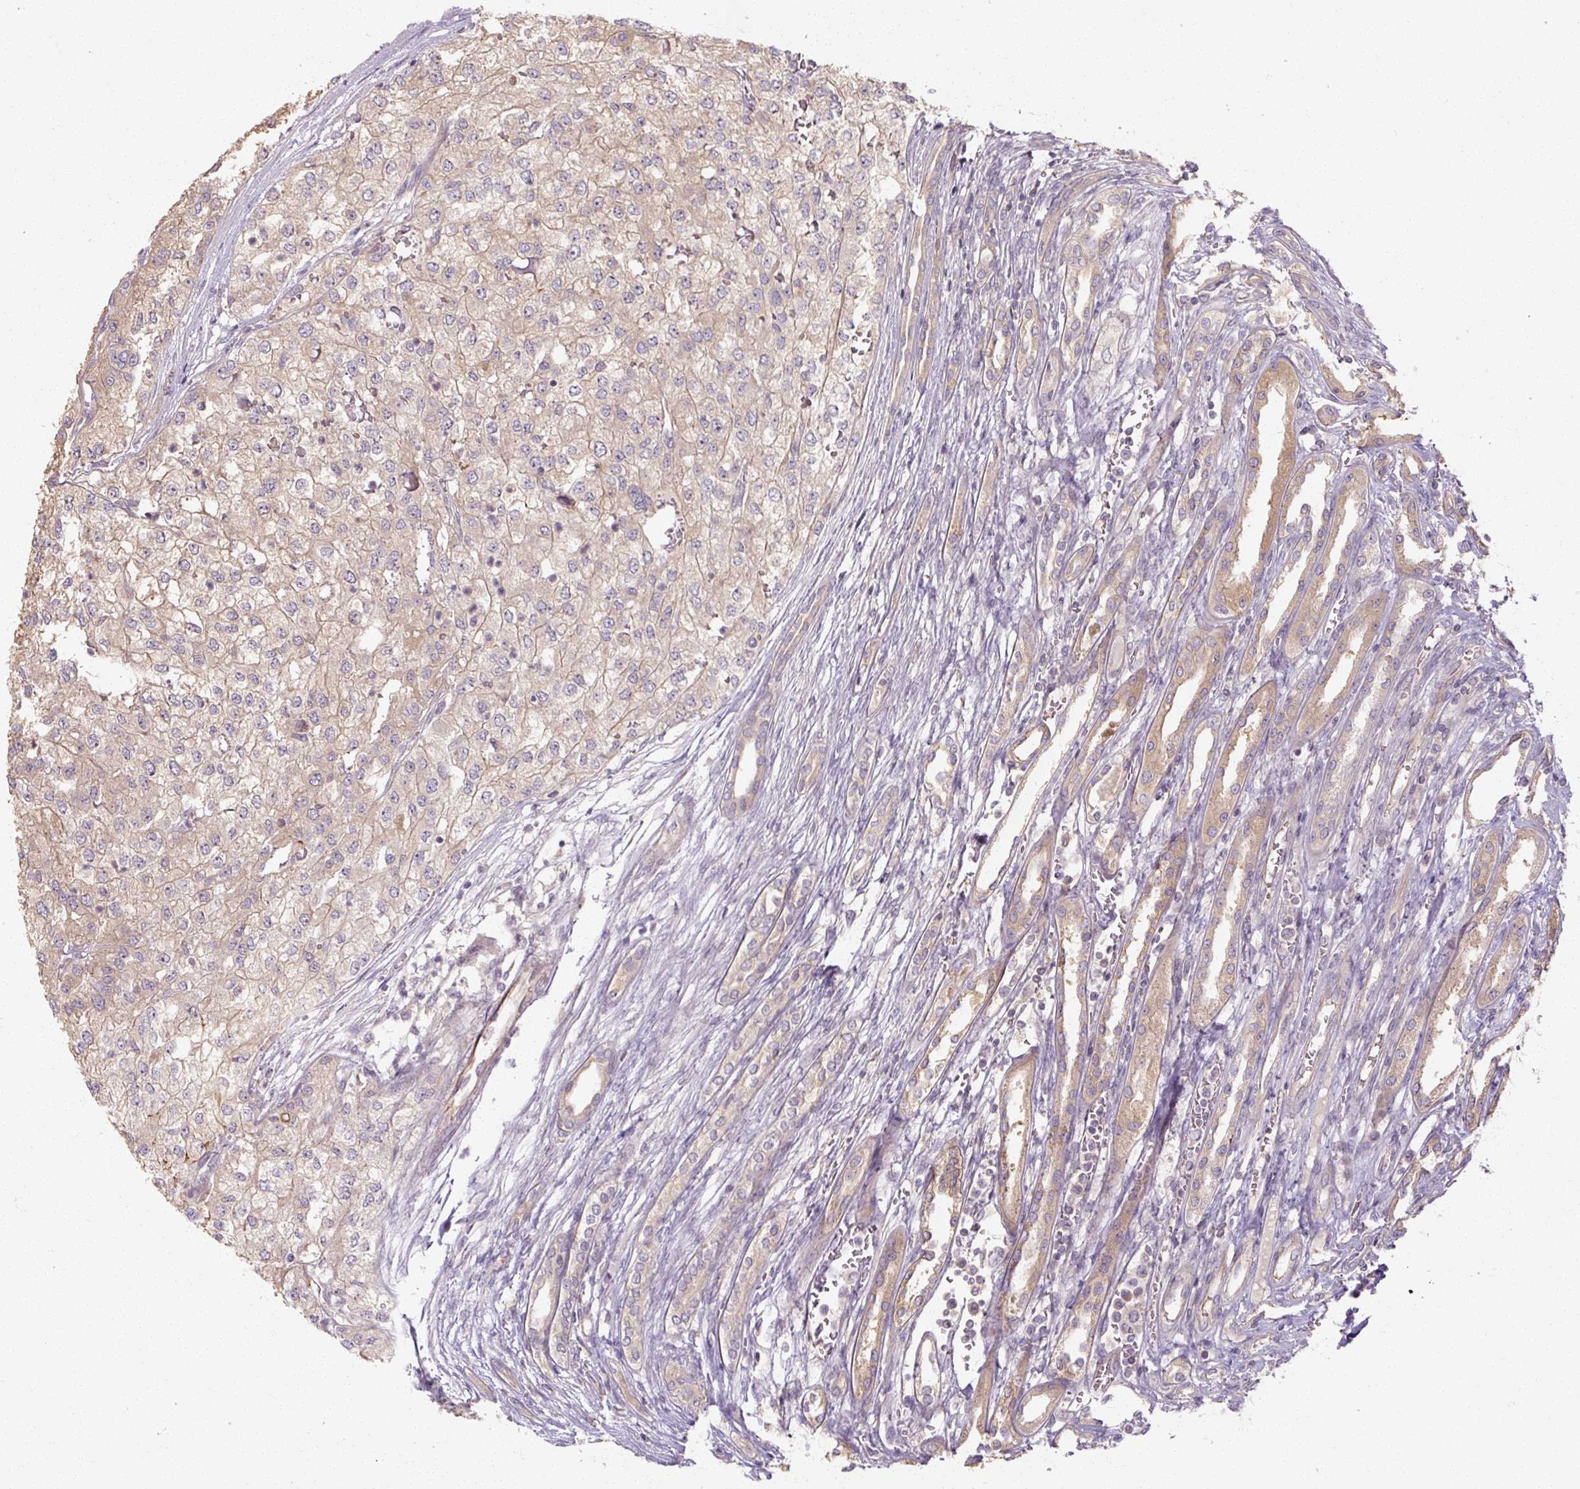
{"staining": {"intensity": "weak", "quantity": "25%-75%", "location": "cytoplasmic/membranous"}, "tissue": "renal cancer", "cell_type": "Tumor cells", "image_type": "cancer", "snomed": [{"axis": "morphology", "description": "Adenocarcinoma, NOS"}, {"axis": "topography", "description": "Kidney"}], "caption": "Weak cytoplasmic/membranous expression is present in approximately 25%-75% of tumor cells in renal cancer. Ihc stains the protein in brown and the nuclei are stained blue.", "gene": "RB1CC1", "patient": {"sex": "female", "age": 54}}